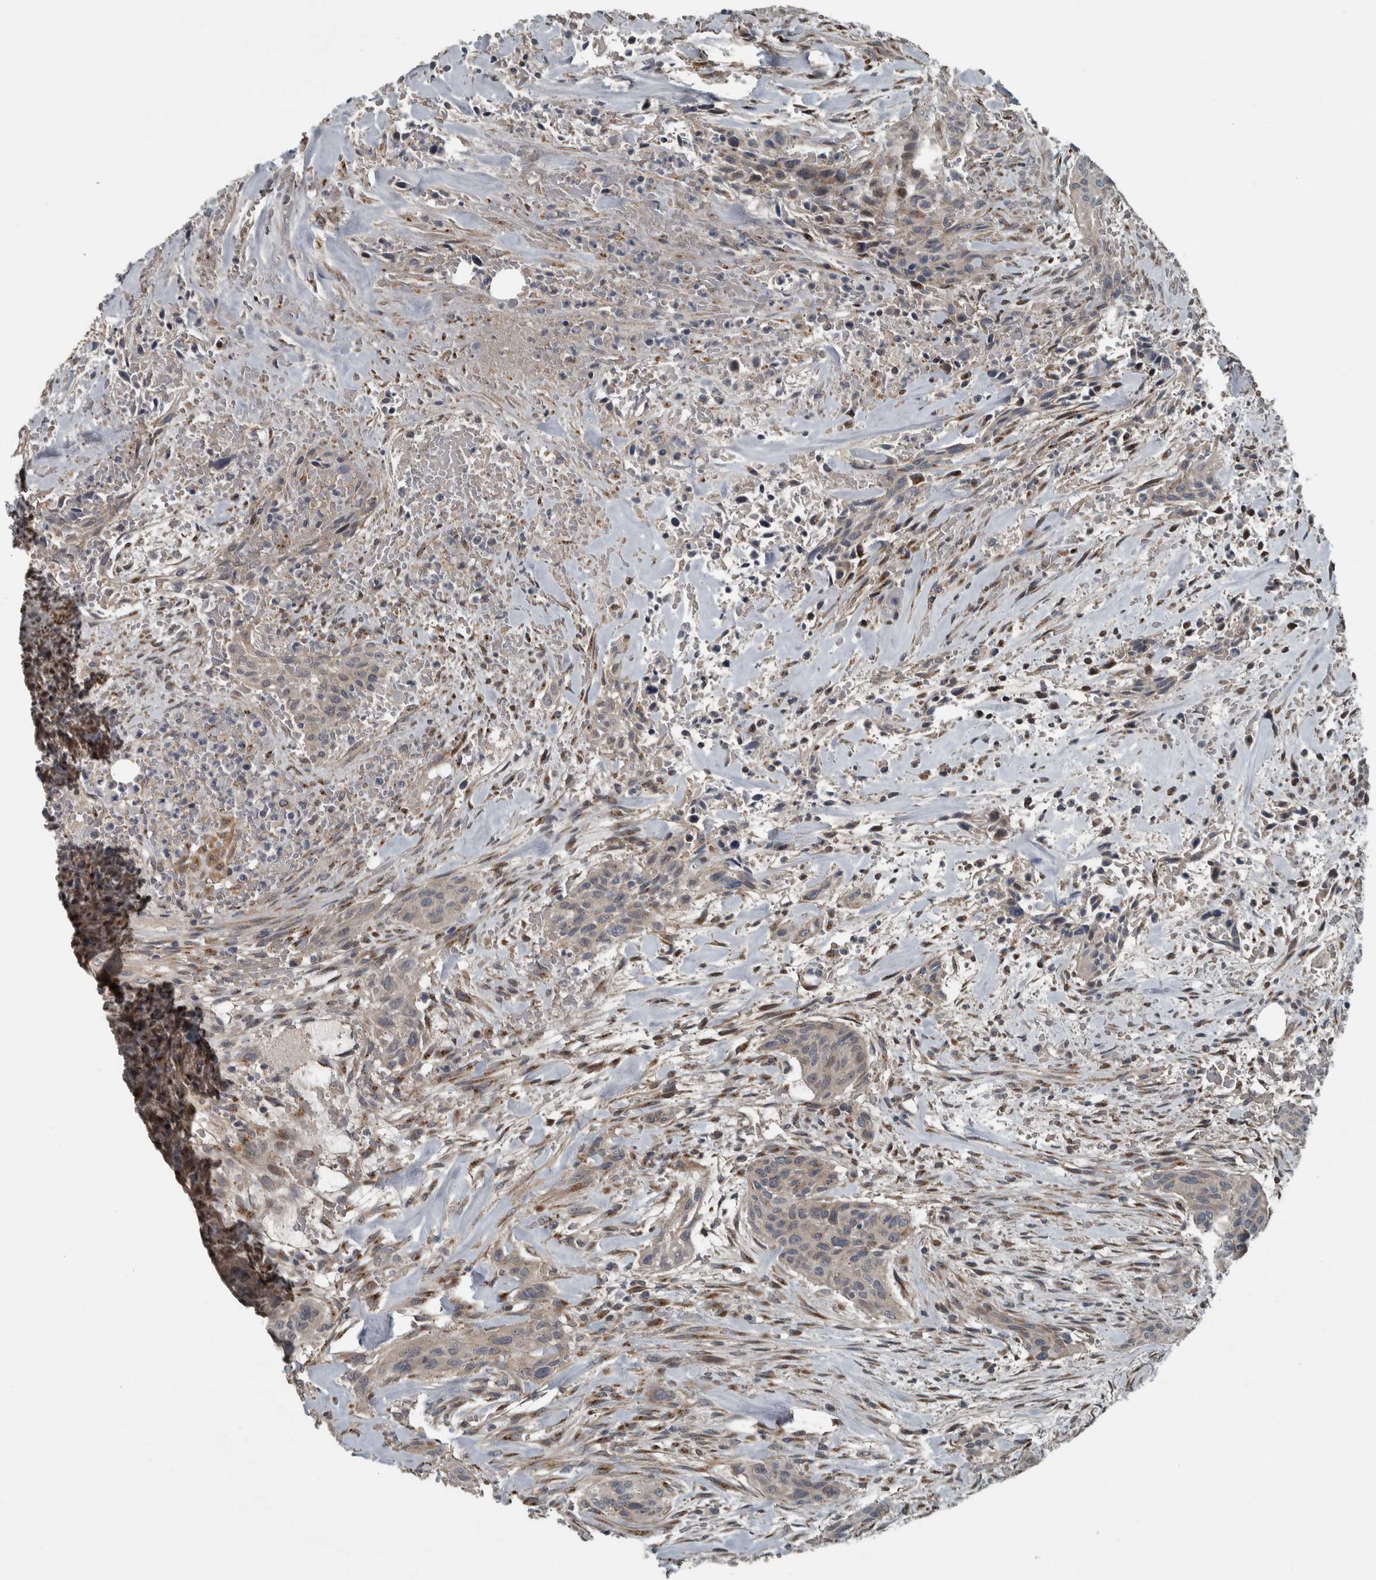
{"staining": {"intensity": "weak", "quantity": "<25%", "location": "cytoplasmic/membranous"}, "tissue": "urothelial cancer", "cell_type": "Tumor cells", "image_type": "cancer", "snomed": [{"axis": "morphology", "description": "Urothelial carcinoma, High grade"}, {"axis": "topography", "description": "Urinary bladder"}], "caption": "This is an IHC histopathology image of human urothelial cancer. There is no positivity in tumor cells.", "gene": "ZNF345", "patient": {"sex": "male", "age": 35}}